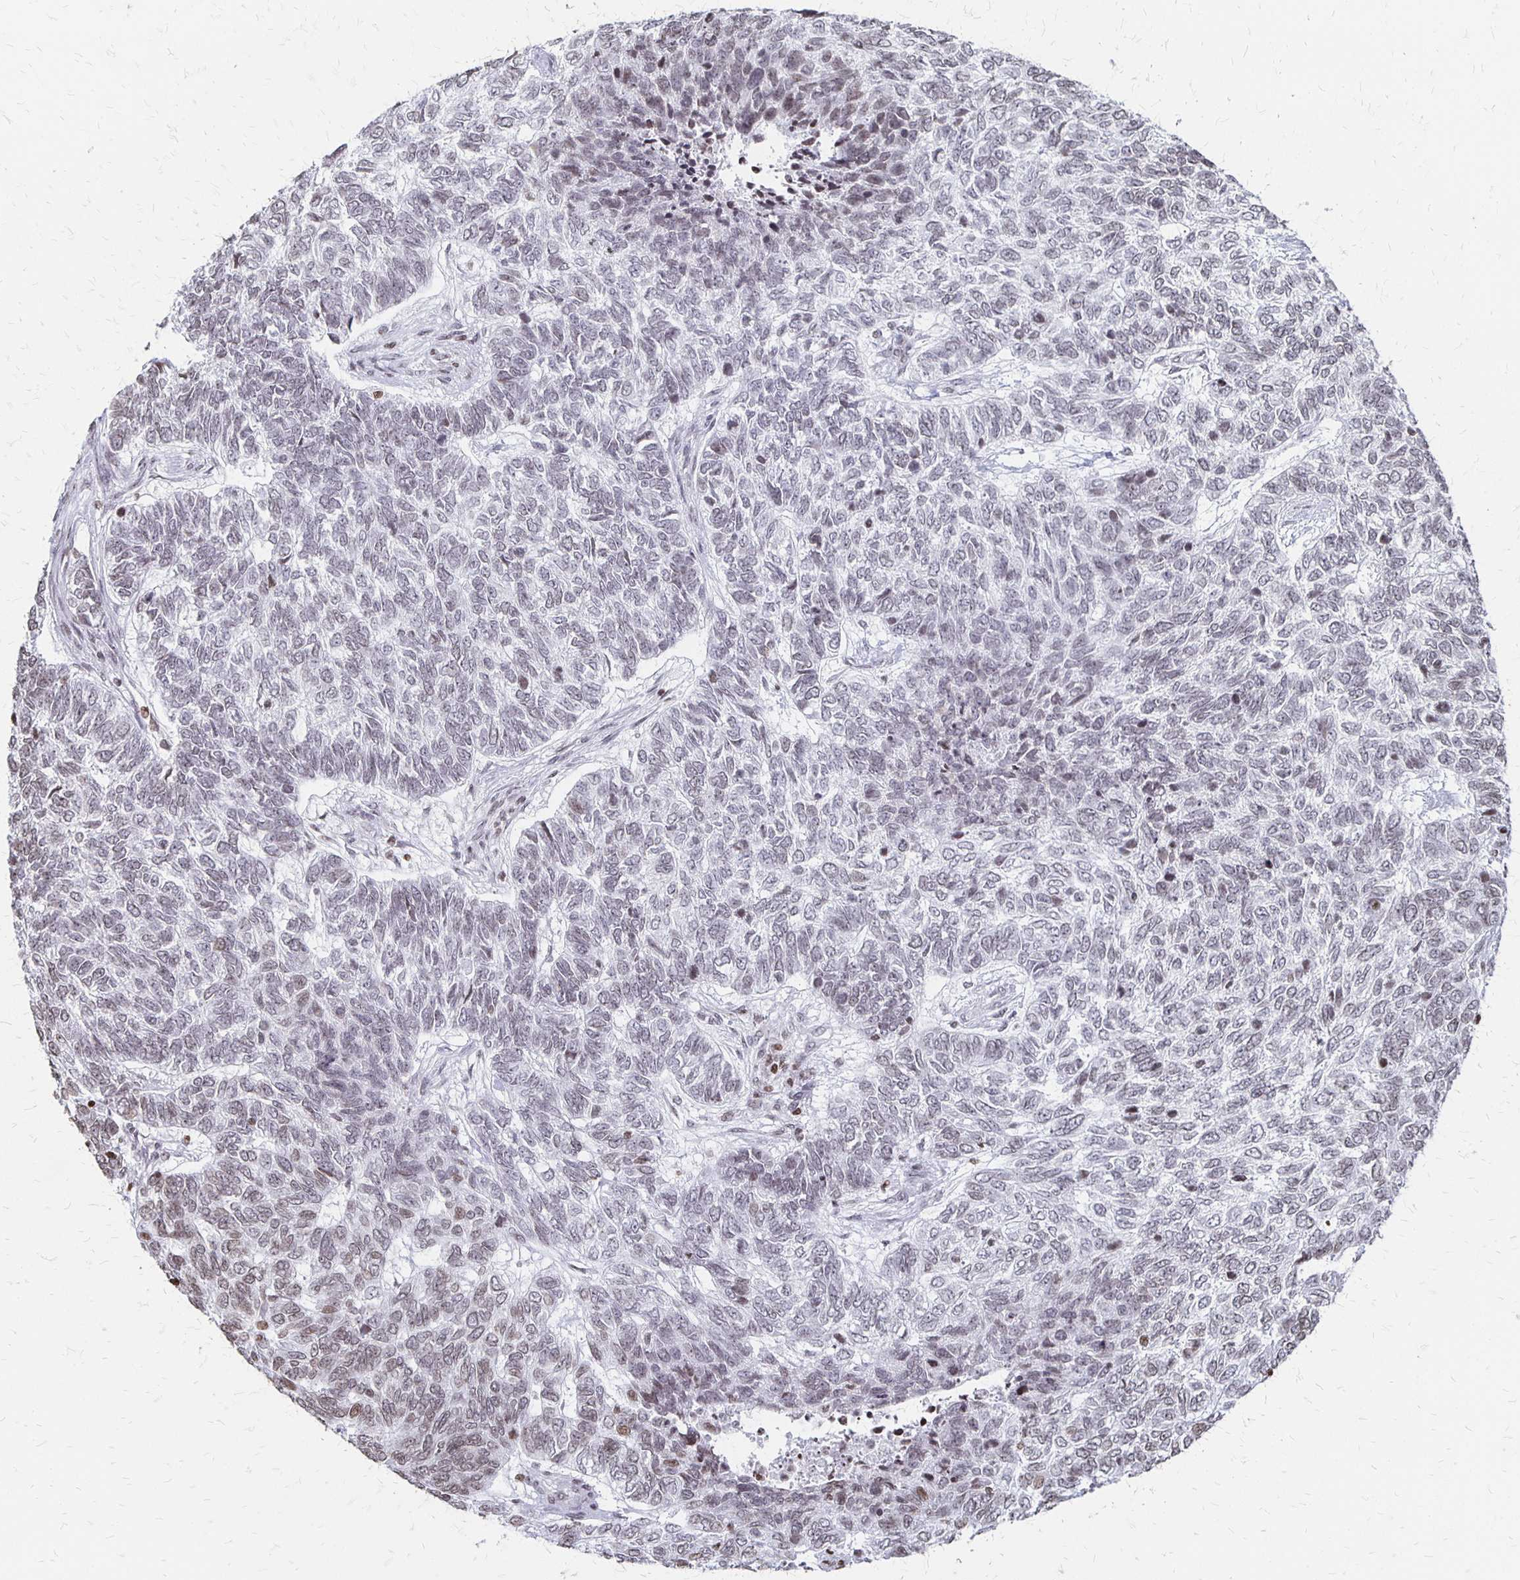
{"staining": {"intensity": "moderate", "quantity": "<25%", "location": "nuclear"}, "tissue": "skin cancer", "cell_type": "Tumor cells", "image_type": "cancer", "snomed": [{"axis": "morphology", "description": "Basal cell carcinoma"}, {"axis": "topography", "description": "Skin"}], "caption": "Basal cell carcinoma (skin) stained with a brown dye exhibits moderate nuclear positive expression in approximately <25% of tumor cells.", "gene": "ZNF280C", "patient": {"sex": "female", "age": 65}}